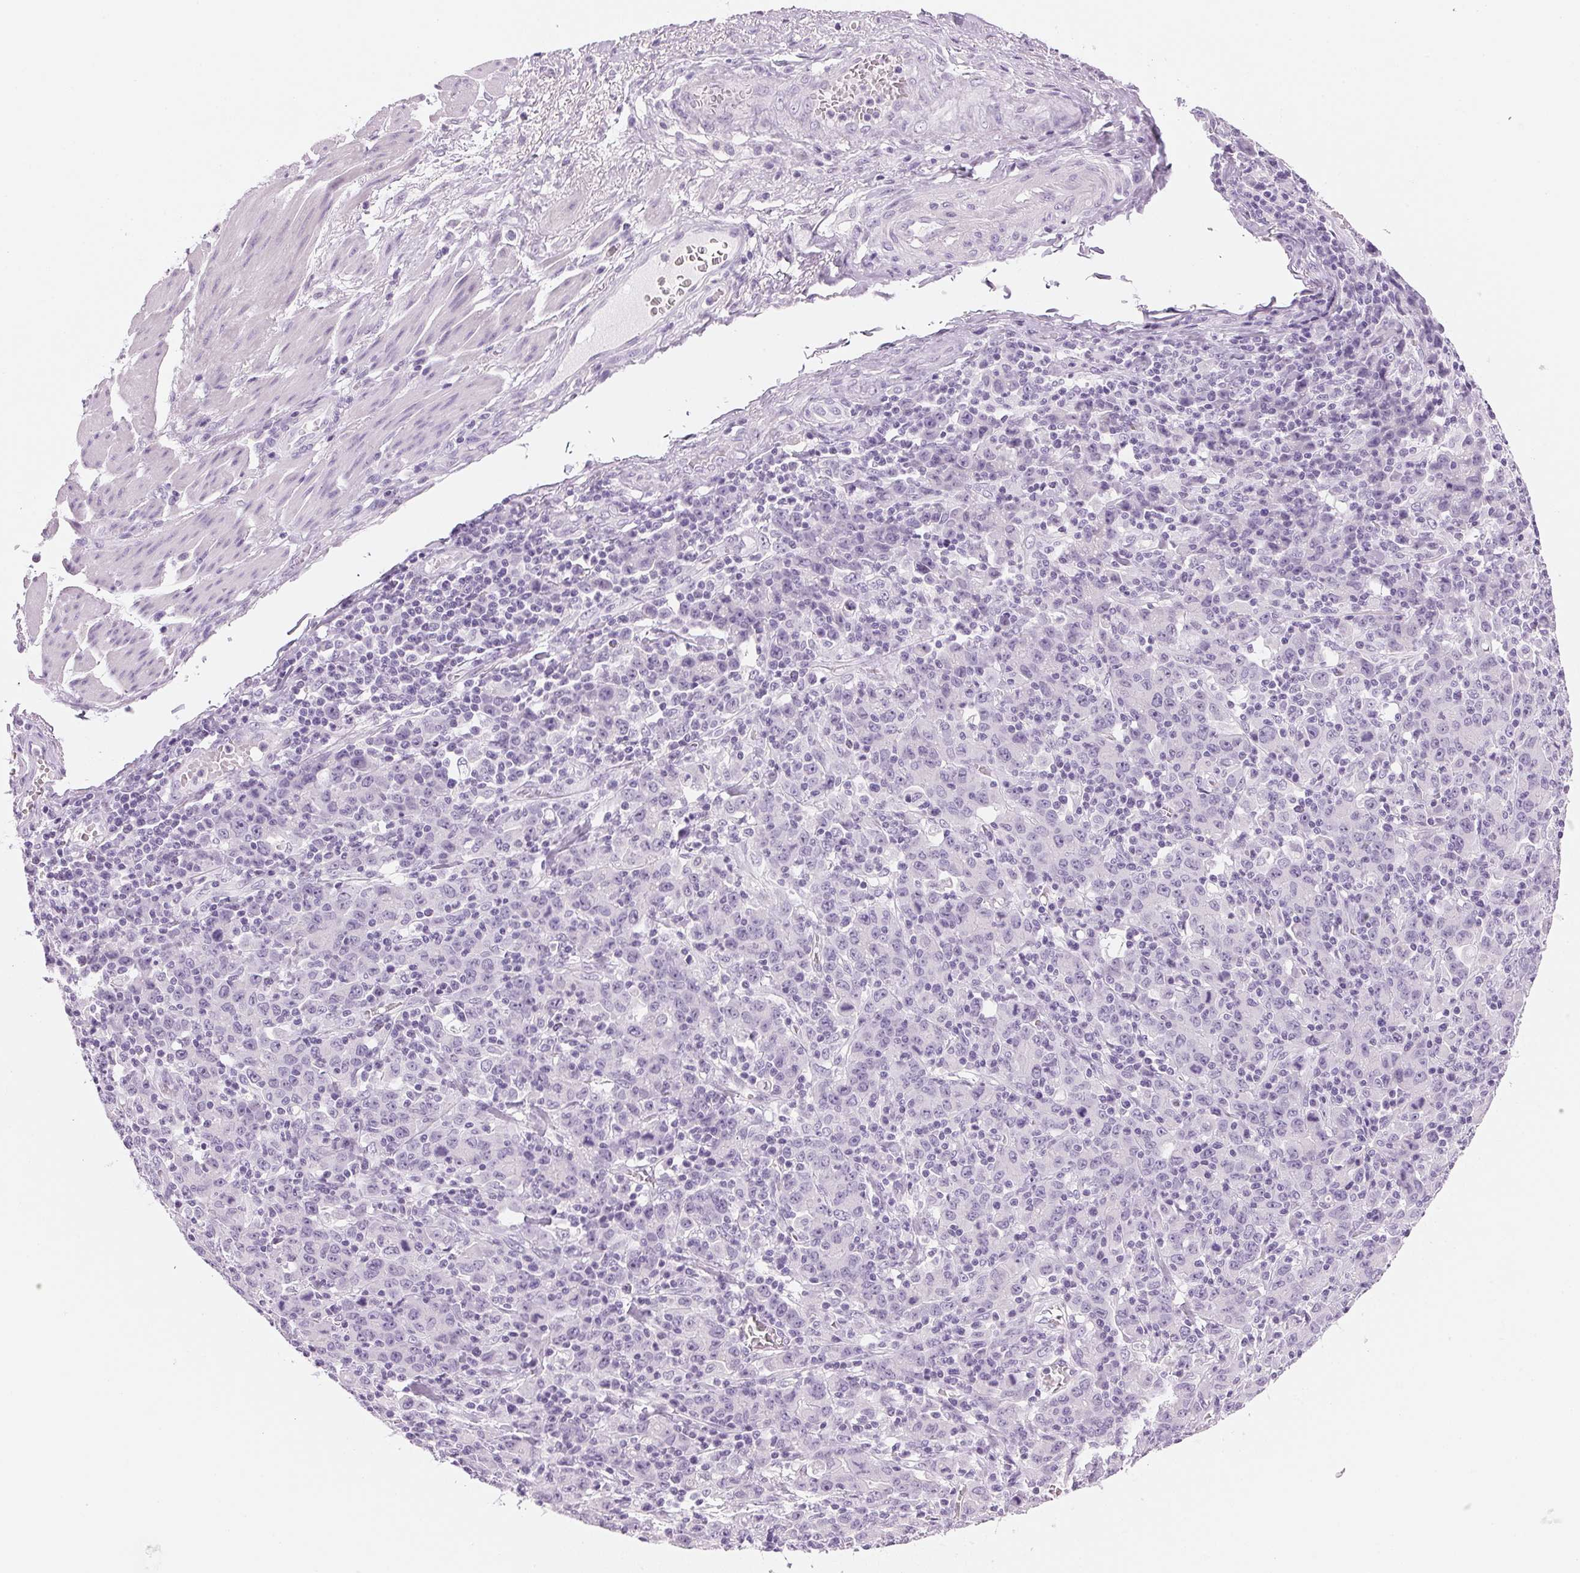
{"staining": {"intensity": "negative", "quantity": "none", "location": "none"}, "tissue": "stomach cancer", "cell_type": "Tumor cells", "image_type": "cancer", "snomed": [{"axis": "morphology", "description": "Adenocarcinoma, NOS"}, {"axis": "topography", "description": "Stomach, upper"}], "caption": "High power microscopy photomicrograph of an immunohistochemistry (IHC) photomicrograph of stomach adenocarcinoma, revealing no significant expression in tumor cells.", "gene": "IGFBP1", "patient": {"sex": "male", "age": 69}}